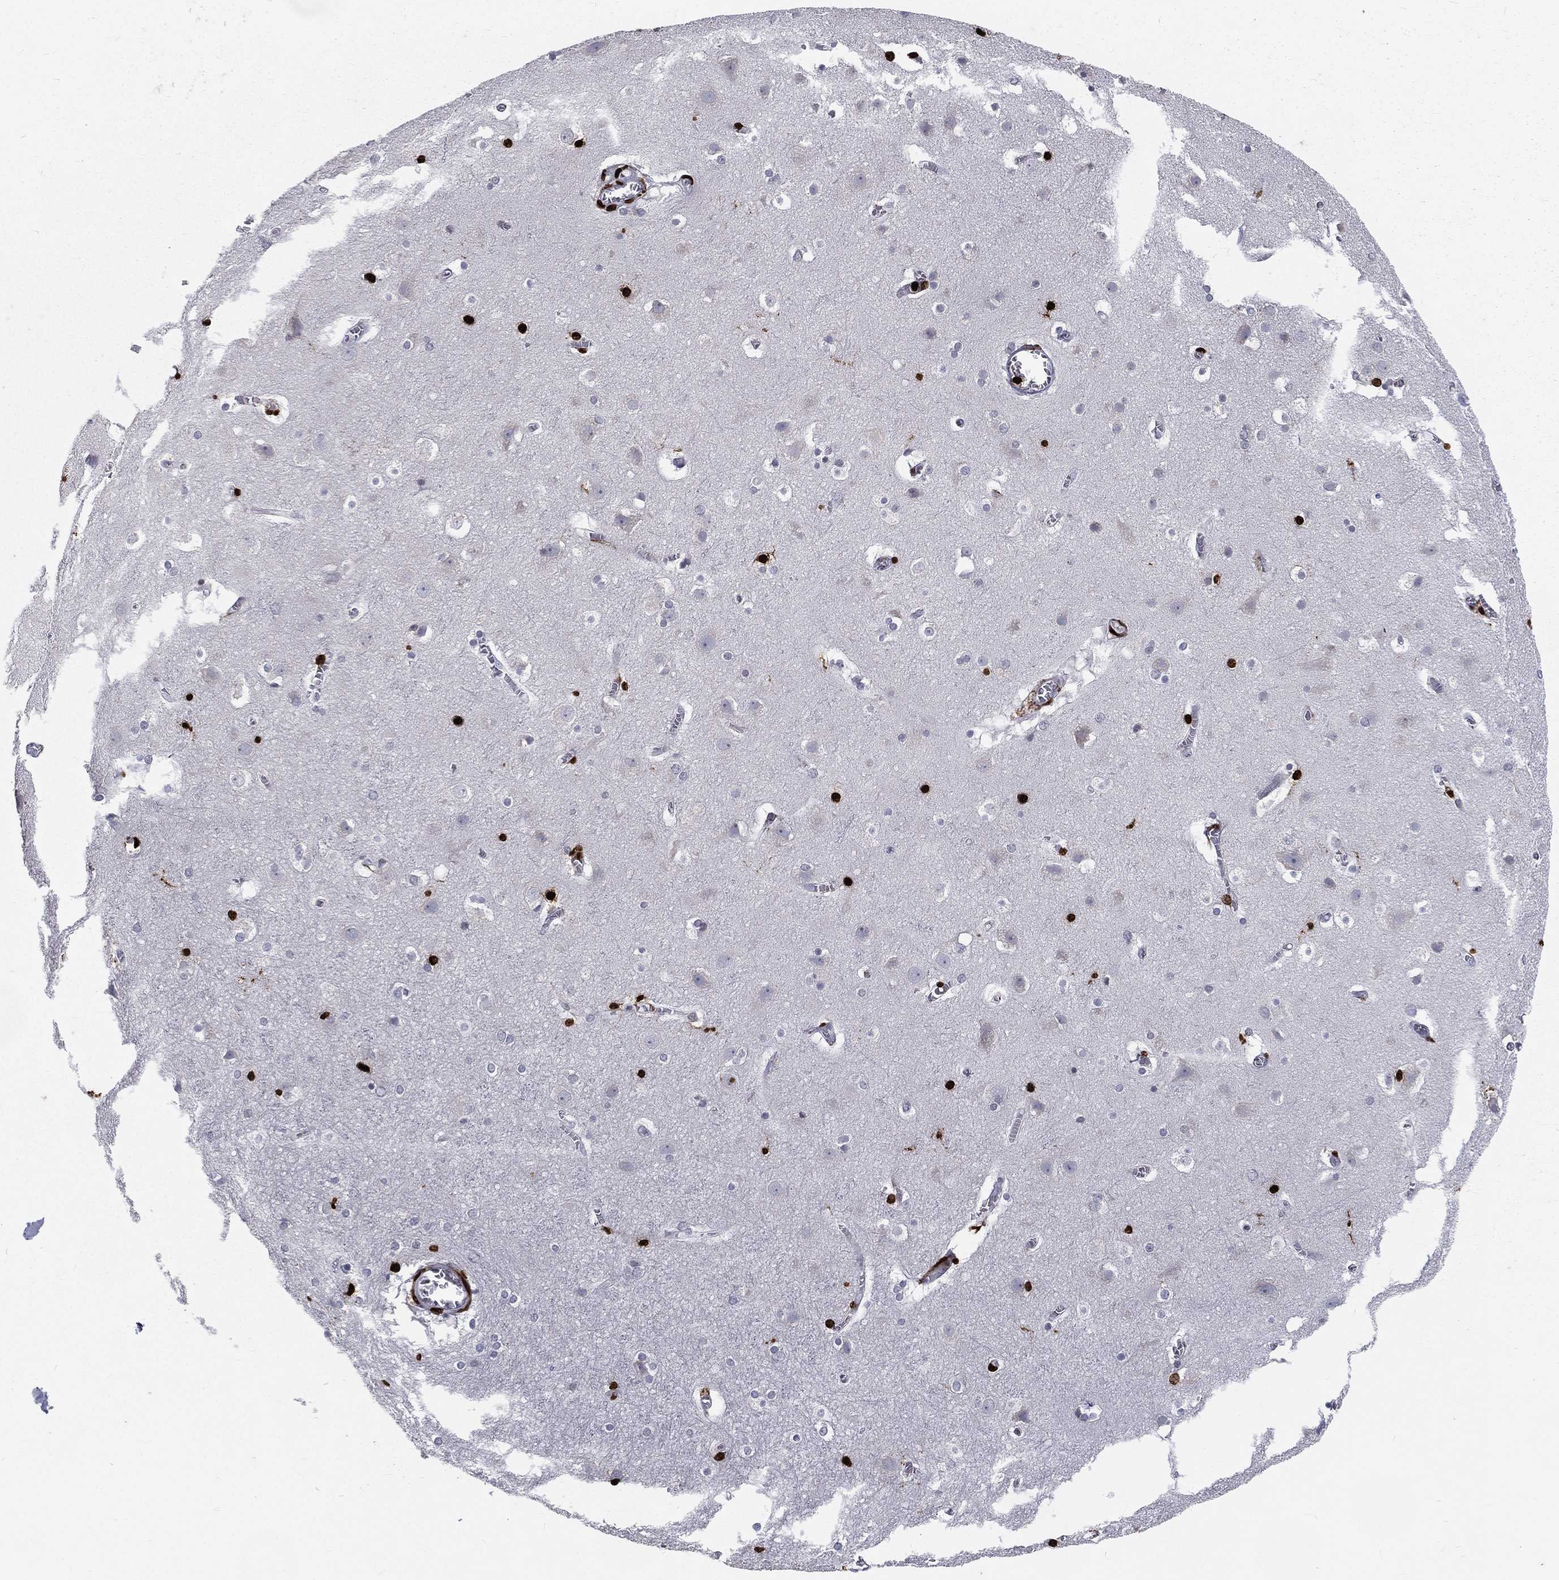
{"staining": {"intensity": "negative", "quantity": "none", "location": "none"}, "tissue": "cerebral cortex", "cell_type": "Endothelial cells", "image_type": "normal", "snomed": [{"axis": "morphology", "description": "Normal tissue, NOS"}, {"axis": "topography", "description": "Cerebral cortex"}], "caption": "Immunohistochemistry photomicrograph of unremarkable cerebral cortex: cerebral cortex stained with DAB displays no significant protein positivity in endothelial cells. (DAB immunohistochemistry (IHC) with hematoxylin counter stain).", "gene": "MNDA", "patient": {"sex": "male", "age": 59}}